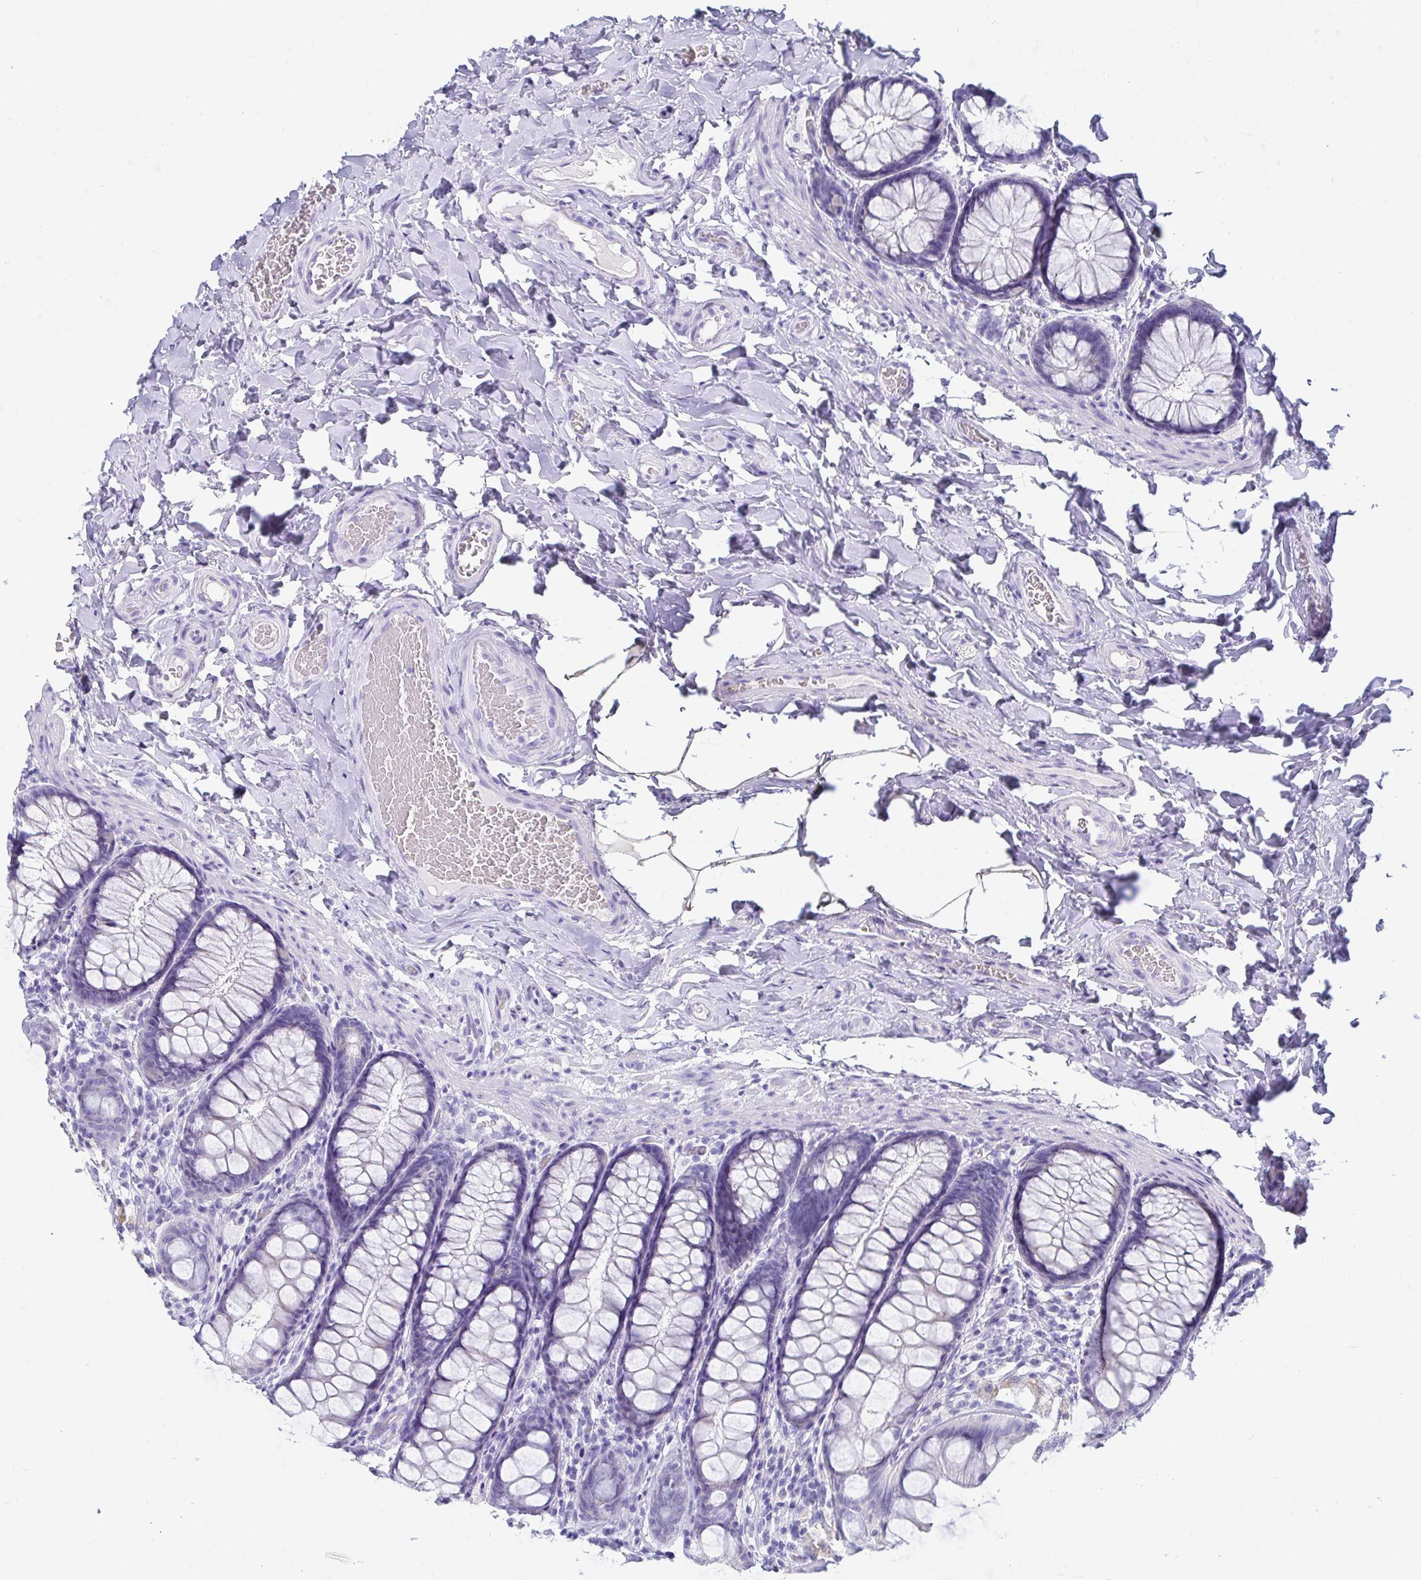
{"staining": {"intensity": "negative", "quantity": "none", "location": "none"}, "tissue": "colon", "cell_type": "Endothelial cells", "image_type": "normal", "snomed": [{"axis": "morphology", "description": "Normal tissue, NOS"}, {"axis": "topography", "description": "Colon"}], "caption": "Immunohistochemistry (IHC) of normal colon demonstrates no positivity in endothelial cells.", "gene": "ZPBP2", "patient": {"sex": "male", "age": 47}}